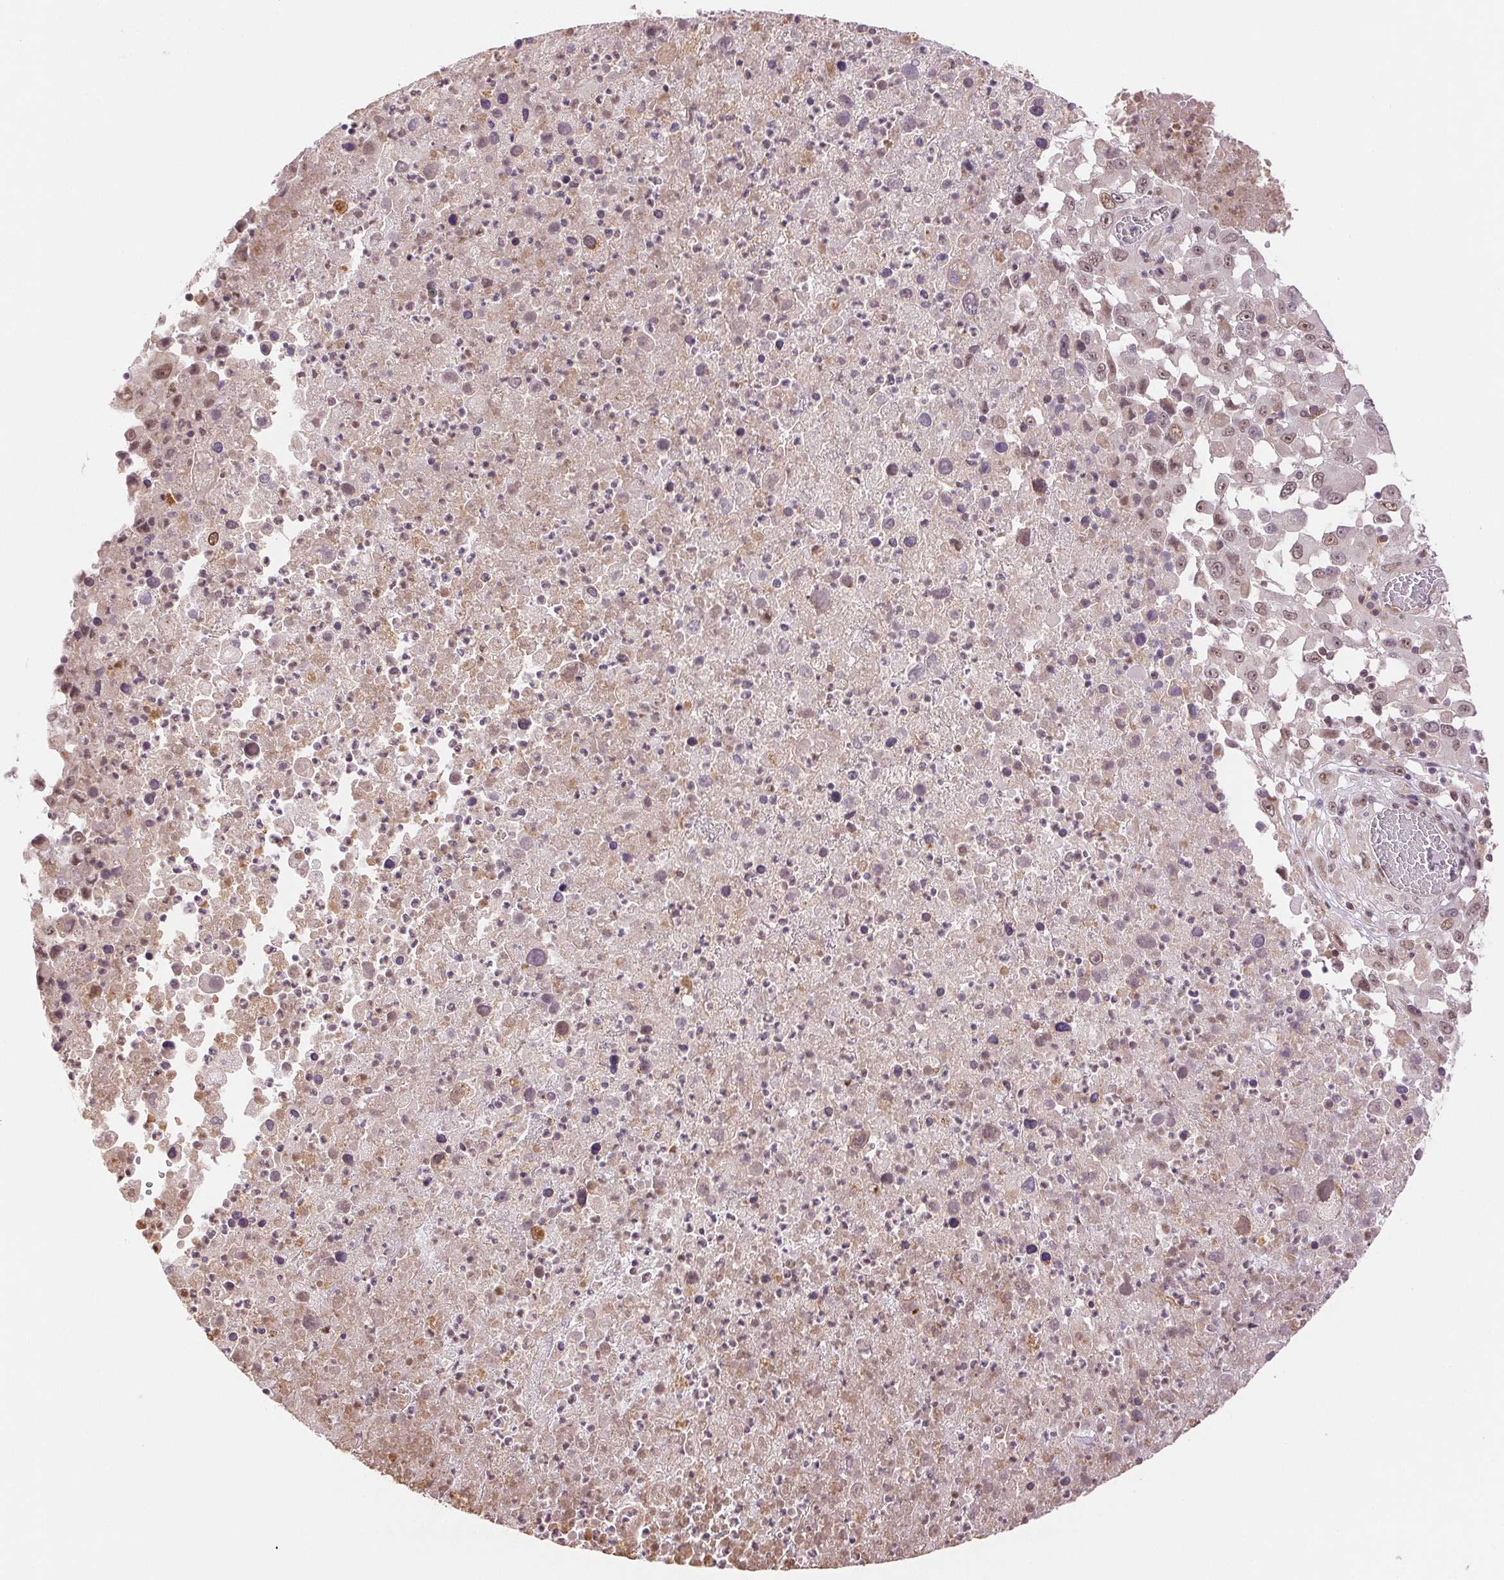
{"staining": {"intensity": "weak", "quantity": ">75%", "location": "nuclear"}, "tissue": "melanoma", "cell_type": "Tumor cells", "image_type": "cancer", "snomed": [{"axis": "morphology", "description": "Malignant melanoma, Metastatic site"}, {"axis": "topography", "description": "Soft tissue"}], "caption": "This image displays IHC staining of human malignant melanoma (metastatic site), with low weak nuclear expression in about >75% of tumor cells.", "gene": "GRHL3", "patient": {"sex": "male", "age": 50}}